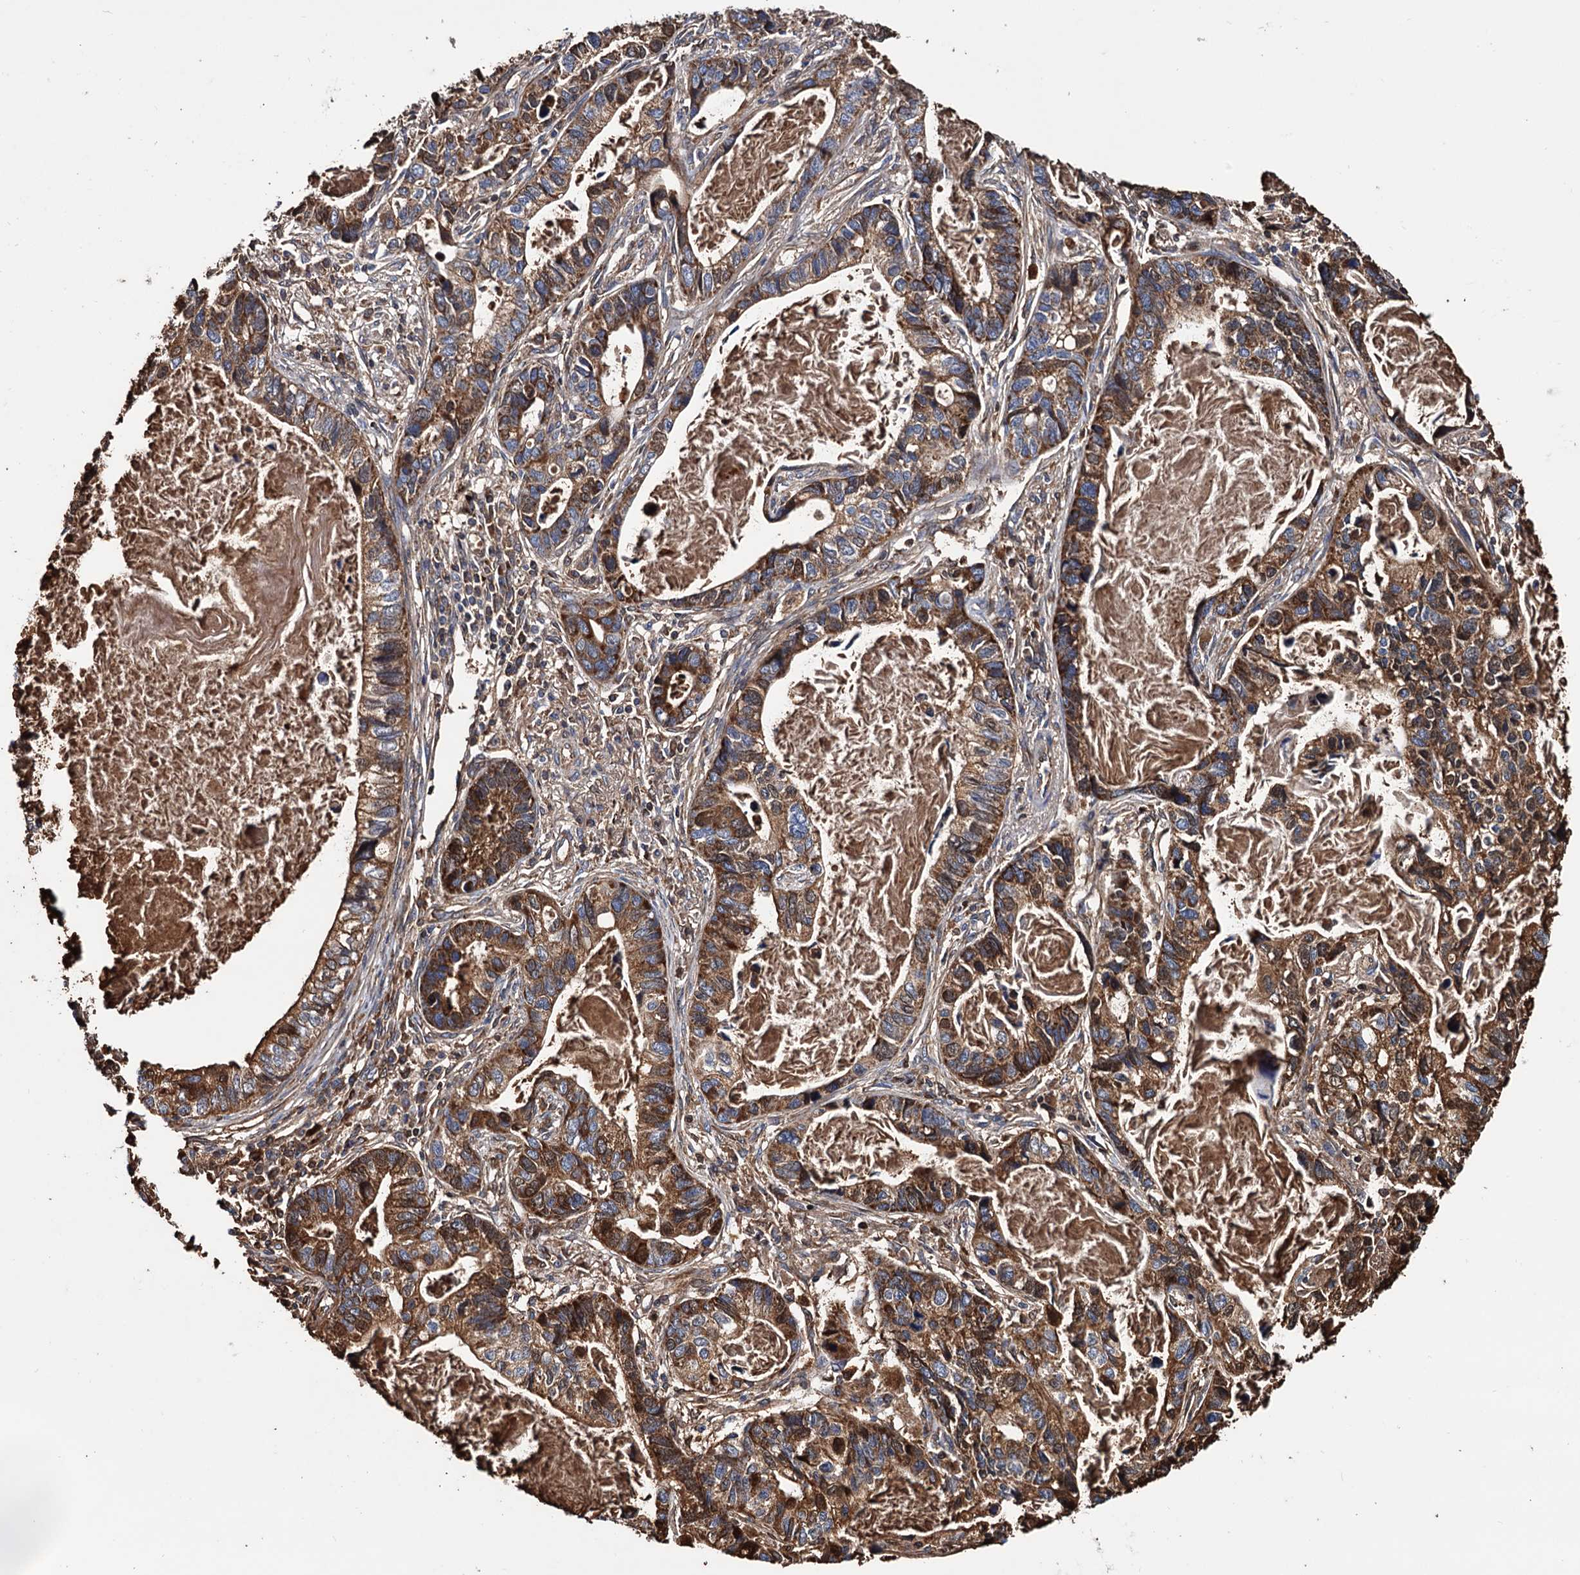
{"staining": {"intensity": "moderate", "quantity": ">75%", "location": "cytoplasmic/membranous"}, "tissue": "lung cancer", "cell_type": "Tumor cells", "image_type": "cancer", "snomed": [{"axis": "morphology", "description": "Adenocarcinoma, NOS"}, {"axis": "topography", "description": "Lung"}], "caption": "Immunohistochemistry (IHC) (DAB (3,3'-diaminobenzidine)) staining of human lung cancer displays moderate cytoplasmic/membranous protein expression in about >75% of tumor cells. (IHC, brightfield microscopy, high magnification).", "gene": "MRPL42", "patient": {"sex": "male", "age": 67}}